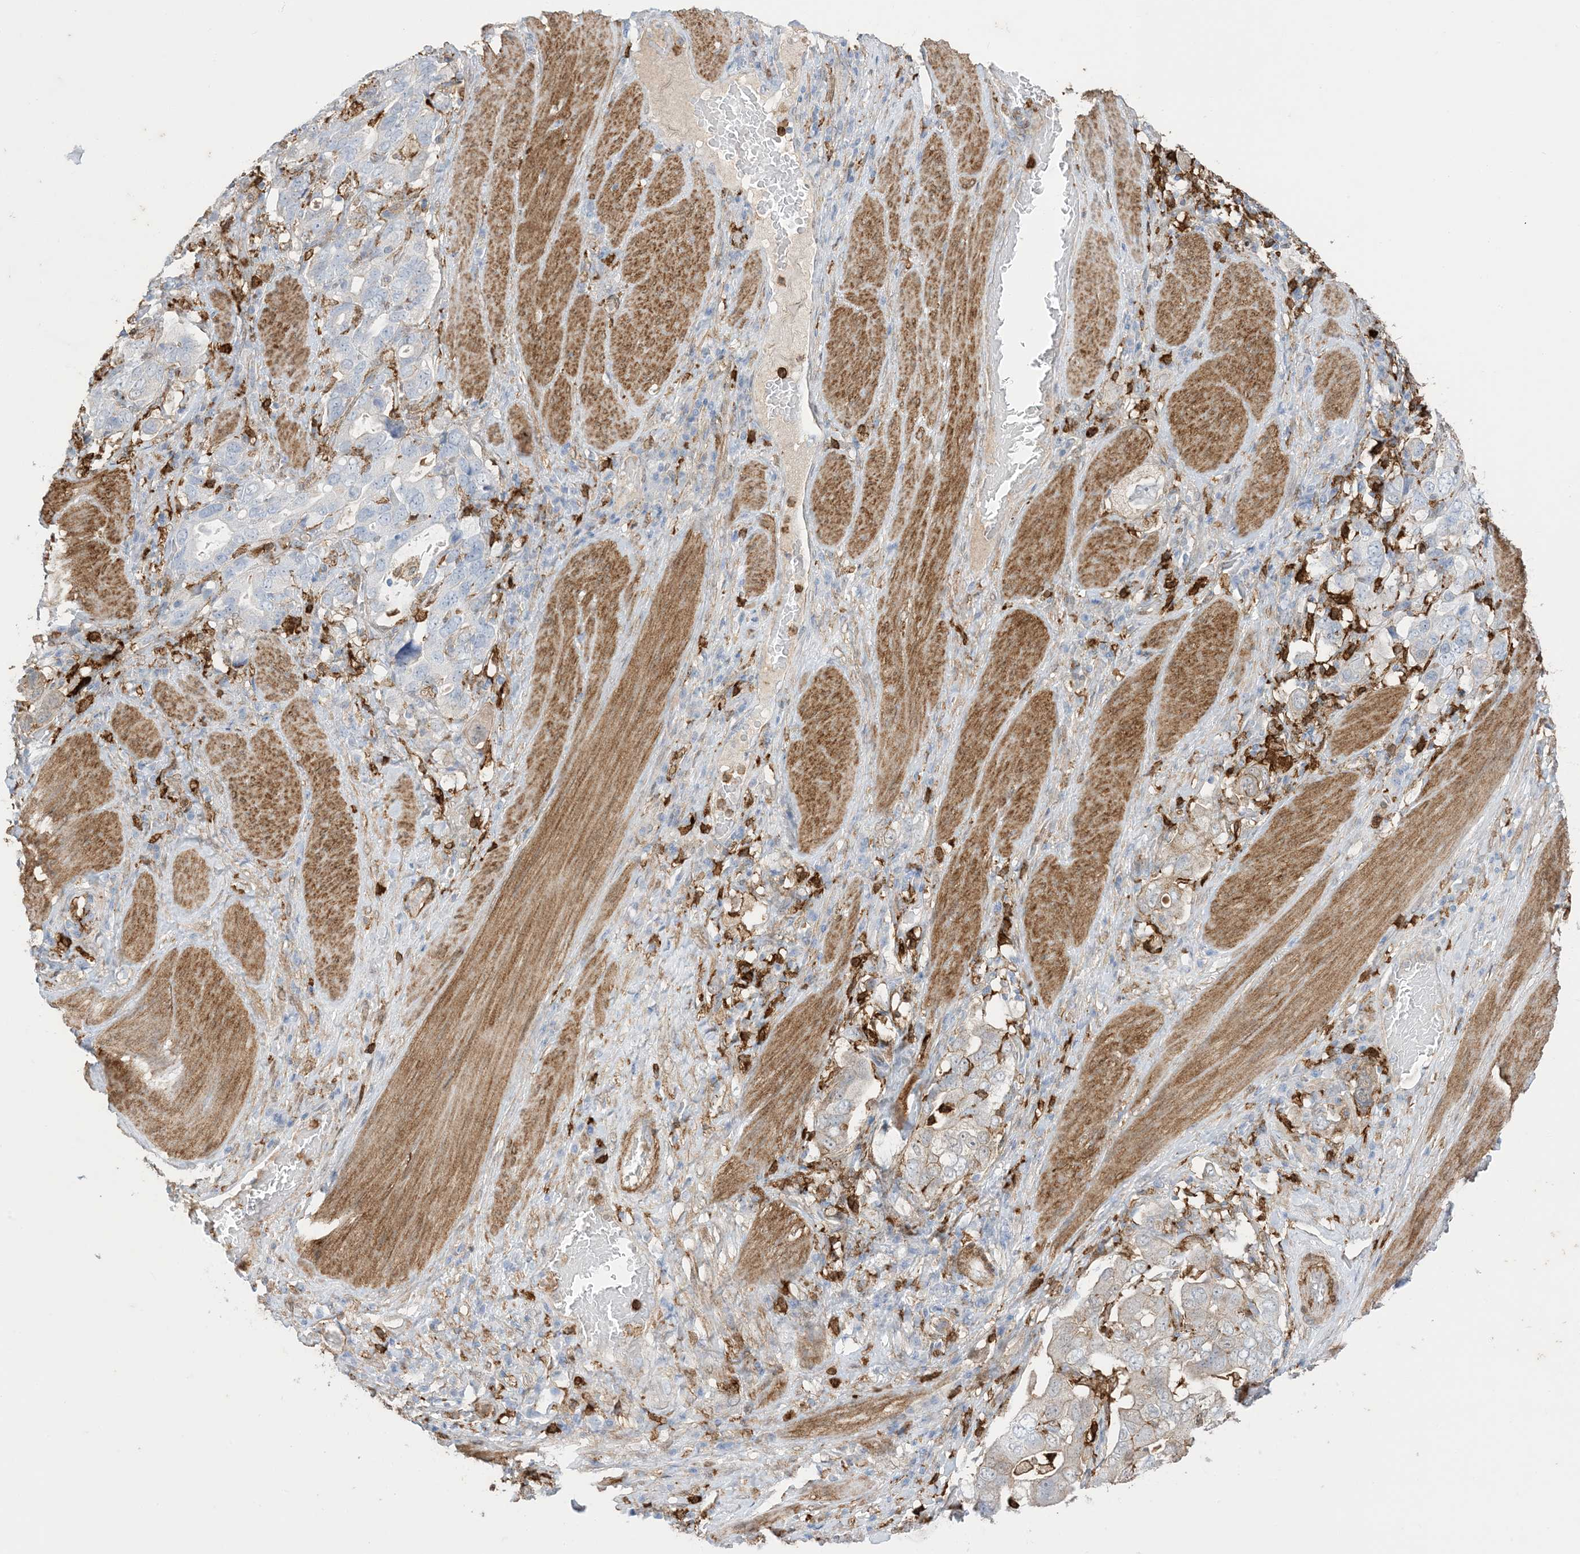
{"staining": {"intensity": "weak", "quantity": "<25%", "location": "cytoplasmic/membranous"}, "tissue": "stomach cancer", "cell_type": "Tumor cells", "image_type": "cancer", "snomed": [{"axis": "morphology", "description": "Adenocarcinoma, NOS"}, {"axis": "topography", "description": "Stomach, upper"}], "caption": "The IHC micrograph has no significant staining in tumor cells of stomach adenocarcinoma tissue. (DAB (3,3'-diaminobenzidine) immunohistochemistry (IHC) visualized using brightfield microscopy, high magnification).", "gene": "GSN", "patient": {"sex": "male", "age": 62}}